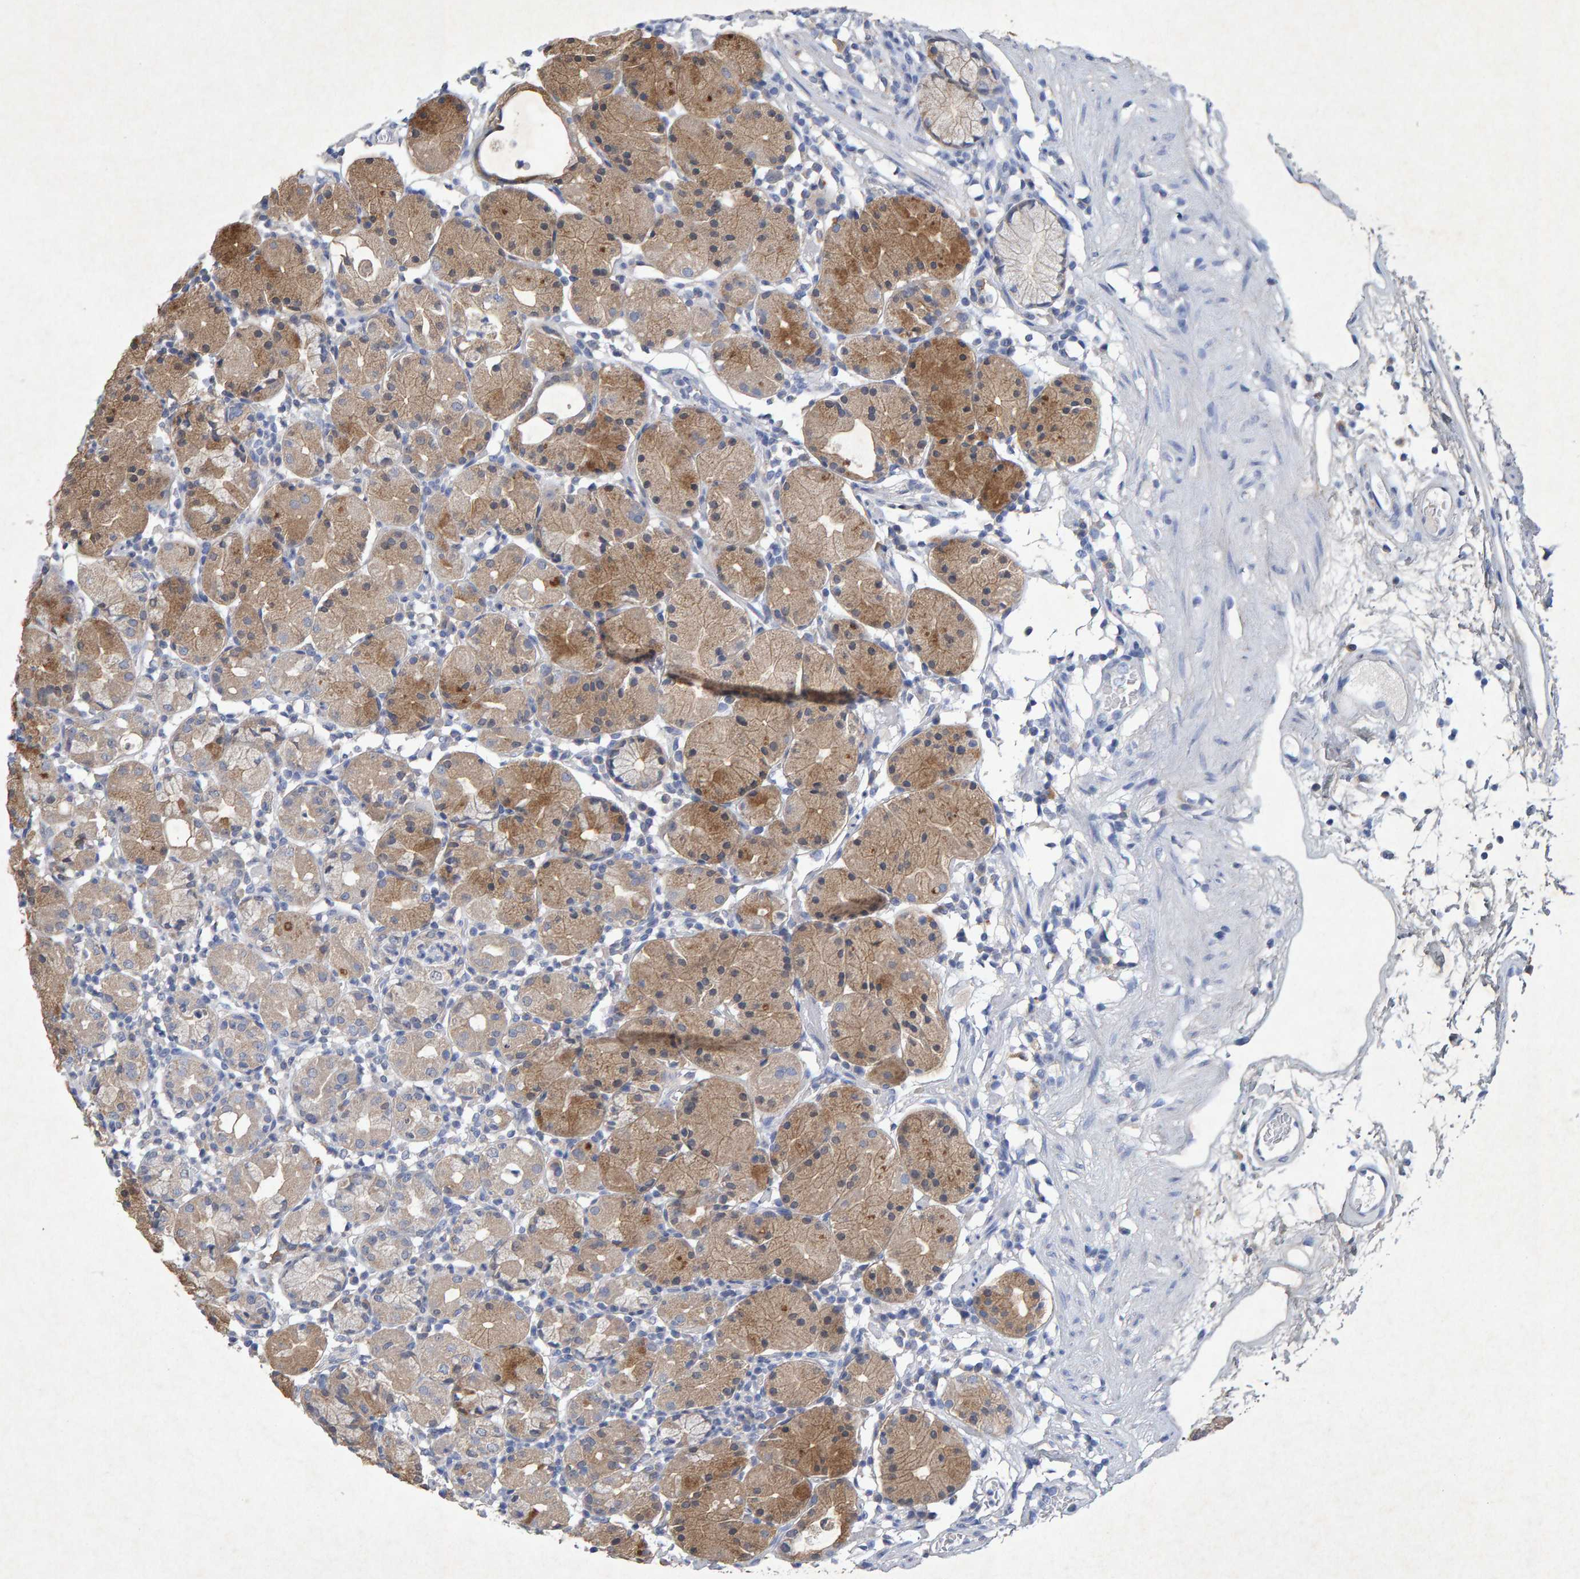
{"staining": {"intensity": "weak", "quantity": ">75%", "location": "cytoplasmic/membranous"}, "tissue": "stomach", "cell_type": "Glandular cells", "image_type": "normal", "snomed": [{"axis": "morphology", "description": "Normal tissue, NOS"}, {"axis": "topography", "description": "Stomach"}, {"axis": "topography", "description": "Stomach, lower"}], "caption": "This is a histology image of immunohistochemistry staining of benign stomach, which shows weak expression in the cytoplasmic/membranous of glandular cells.", "gene": "CTH", "patient": {"sex": "female", "age": 75}}